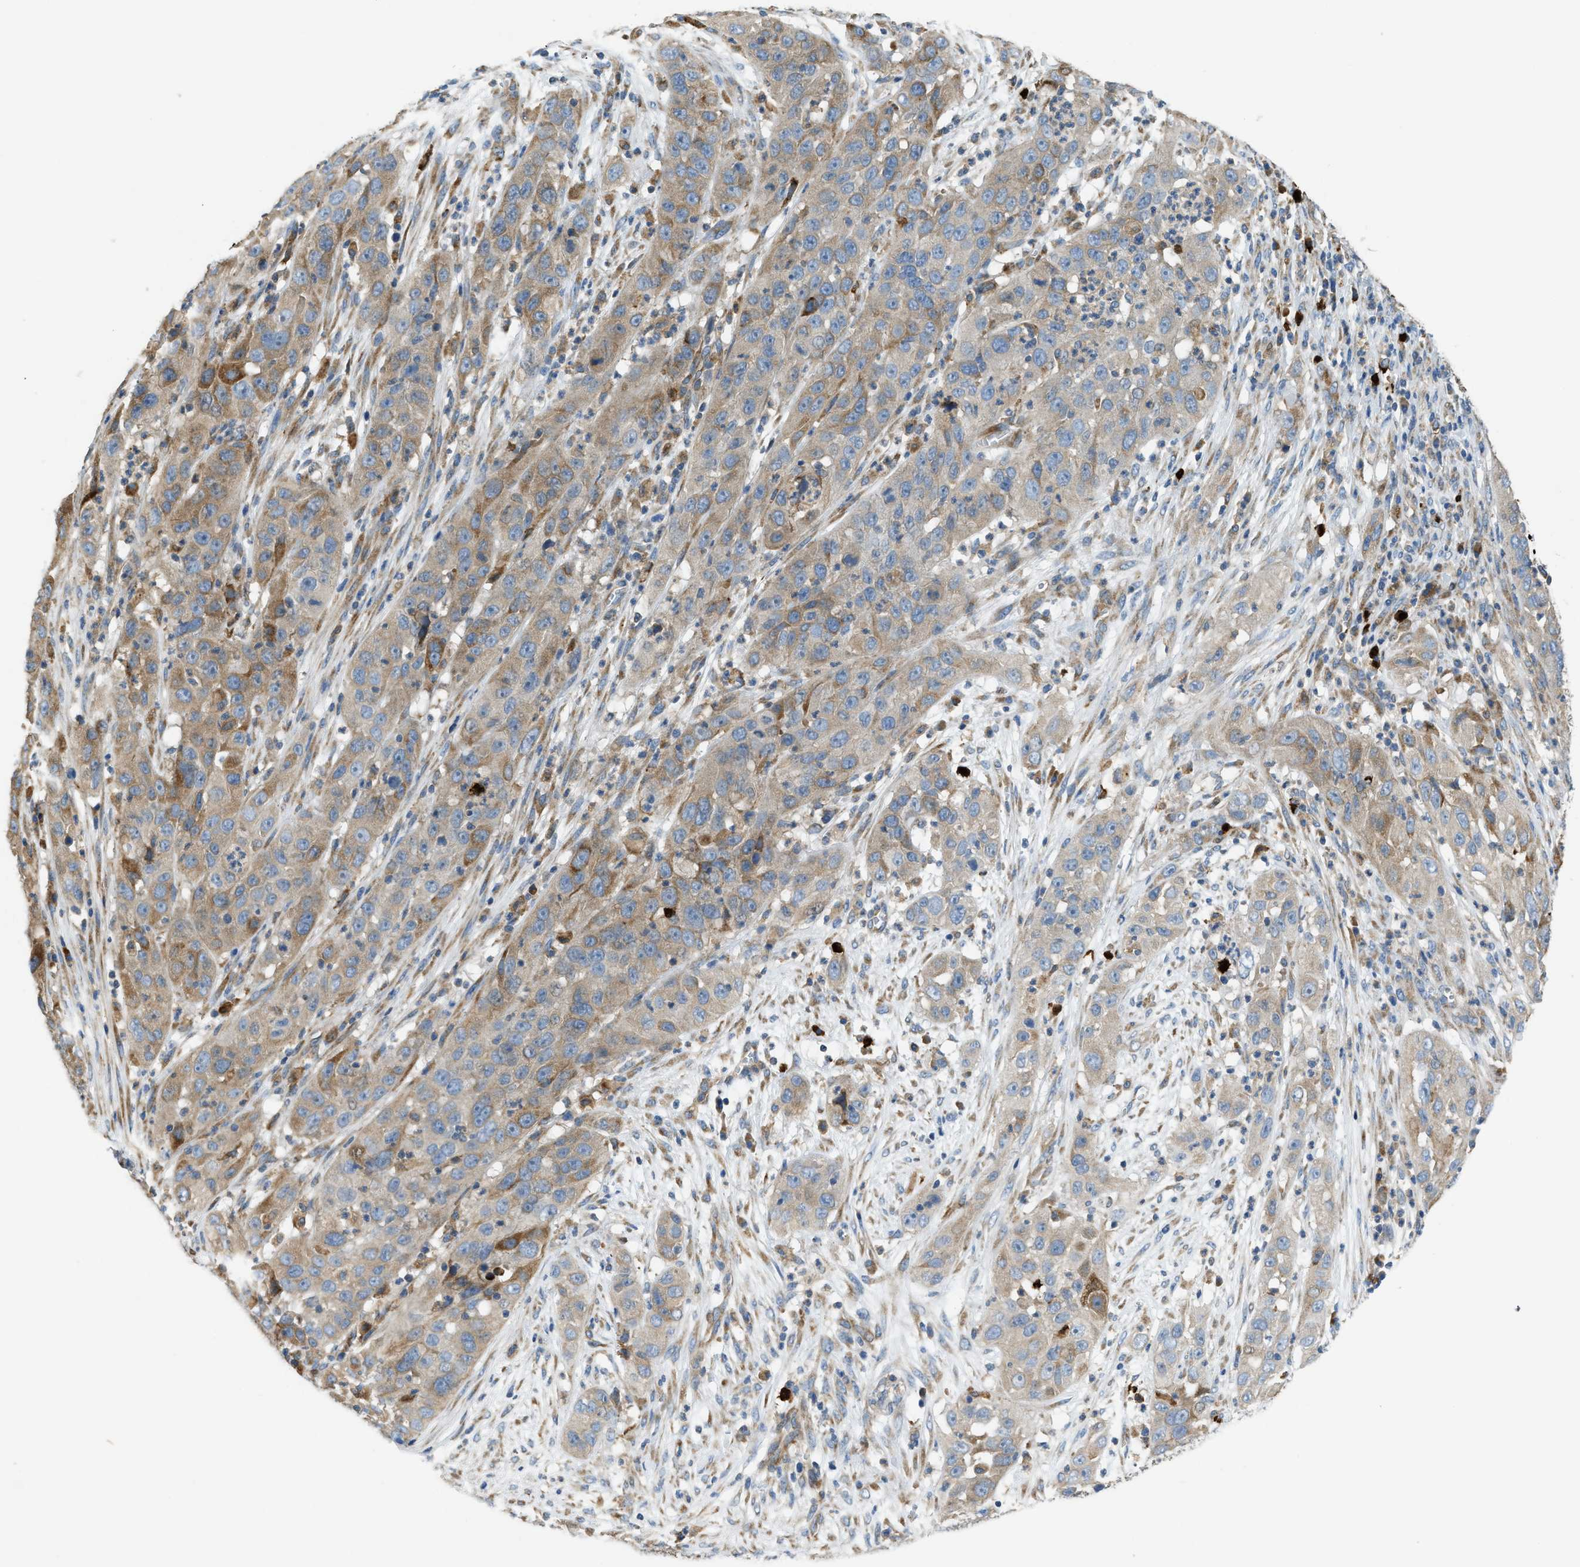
{"staining": {"intensity": "moderate", "quantity": ">75%", "location": "cytoplasmic/membranous"}, "tissue": "cervical cancer", "cell_type": "Tumor cells", "image_type": "cancer", "snomed": [{"axis": "morphology", "description": "Squamous cell carcinoma, NOS"}, {"axis": "topography", "description": "Cervix"}], "caption": "IHC of human cervical cancer shows medium levels of moderate cytoplasmic/membranous positivity in about >75% of tumor cells.", "gene": "TMEM68", "patient": {"sex": "female", "age": 32}}